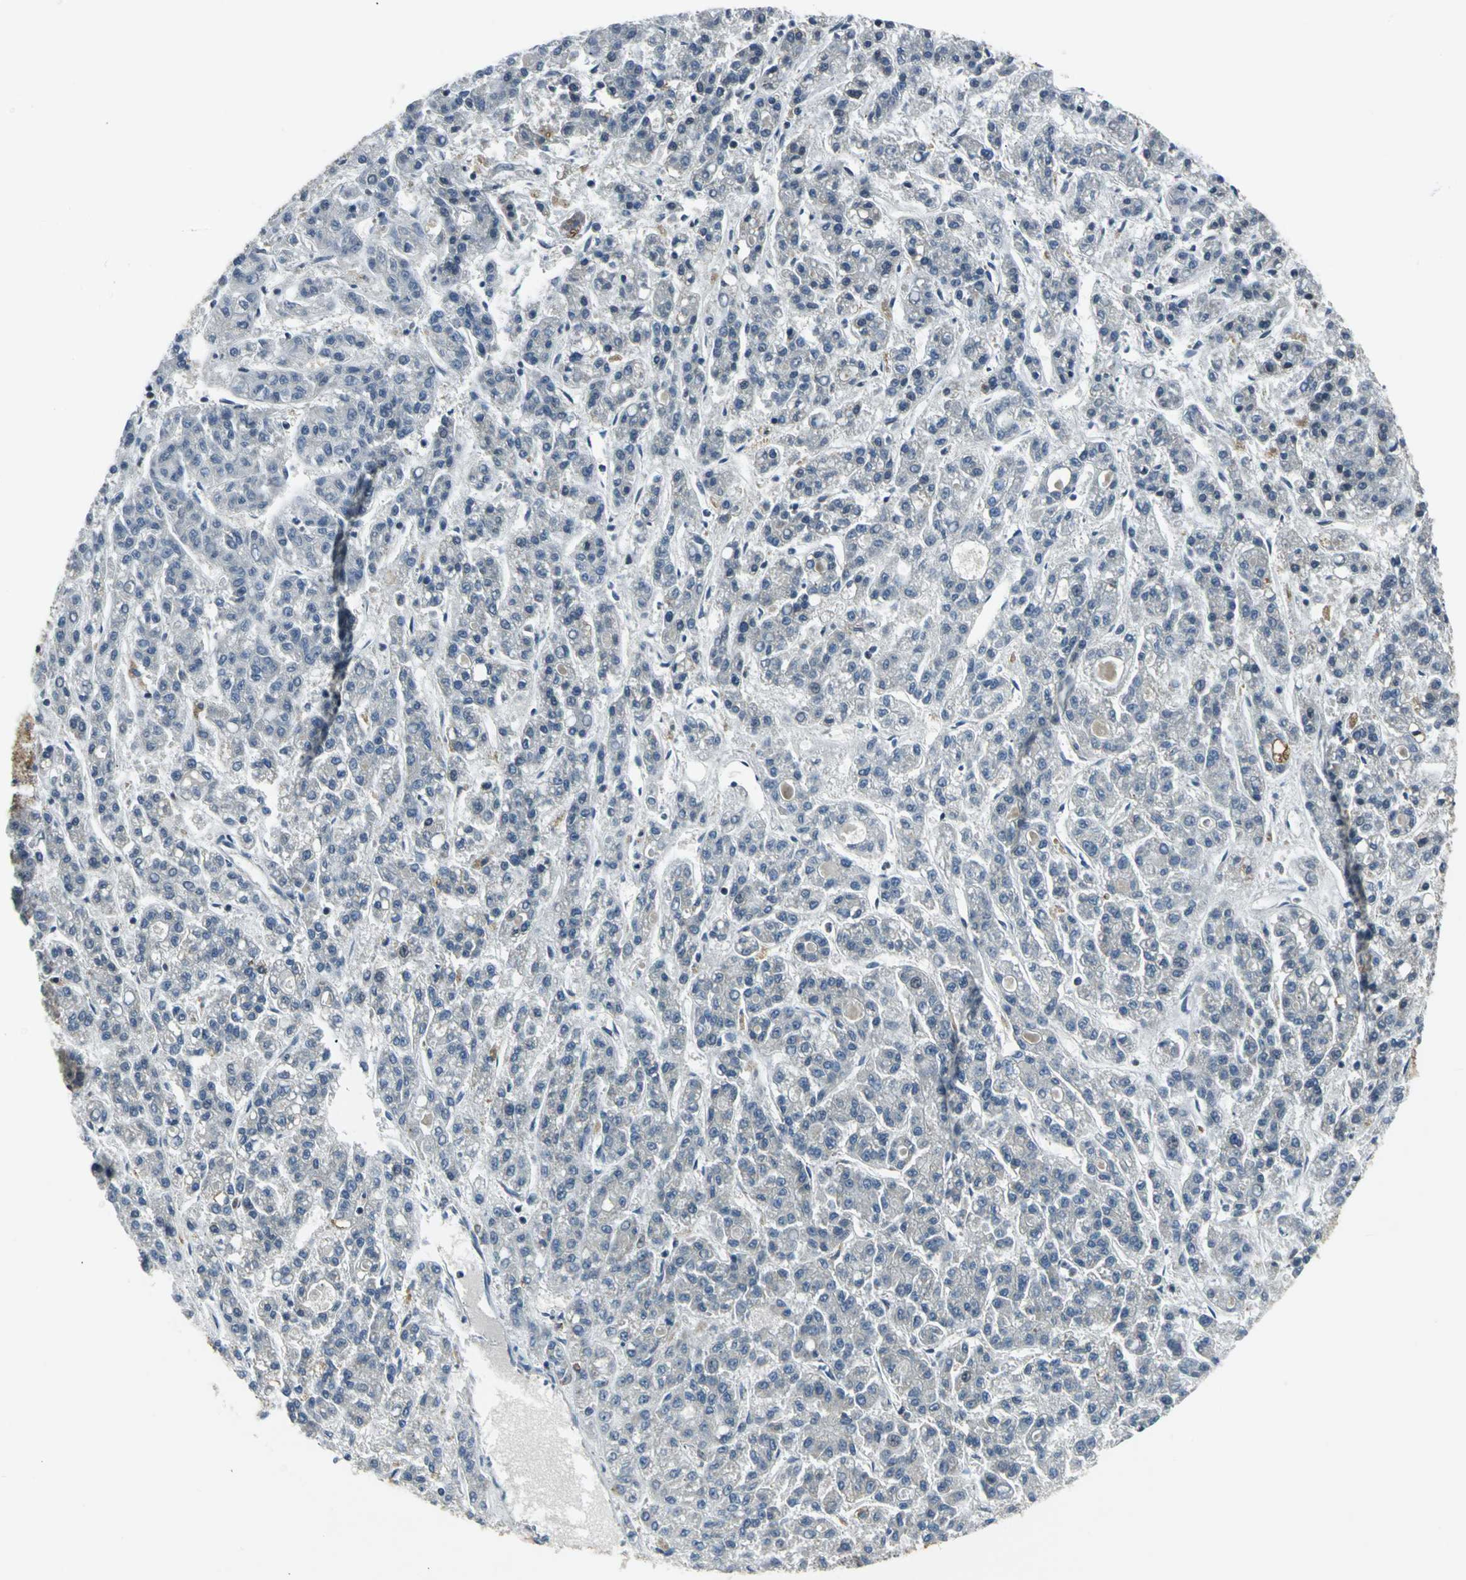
{"staining": {"intensity": "negative", "quantity": "none", "location": "none"}, "tissue": "liver cancer", "cell_type": "Tumor cells", "image_type": "cancer", "snomed": [{"axis": "morphology", "description": "Carcinoma, Hepatocellular, NOS"}, {"axis": "topography", "description": "Liver"}], "caption": "High power microscopy micrograph of an immunohistochemistry (IHC) histopathology image of liver cancer, revealing no significant staining in tumor cells.", "gene": "USP40", "patient": {"sex": "male", "age": 70}}